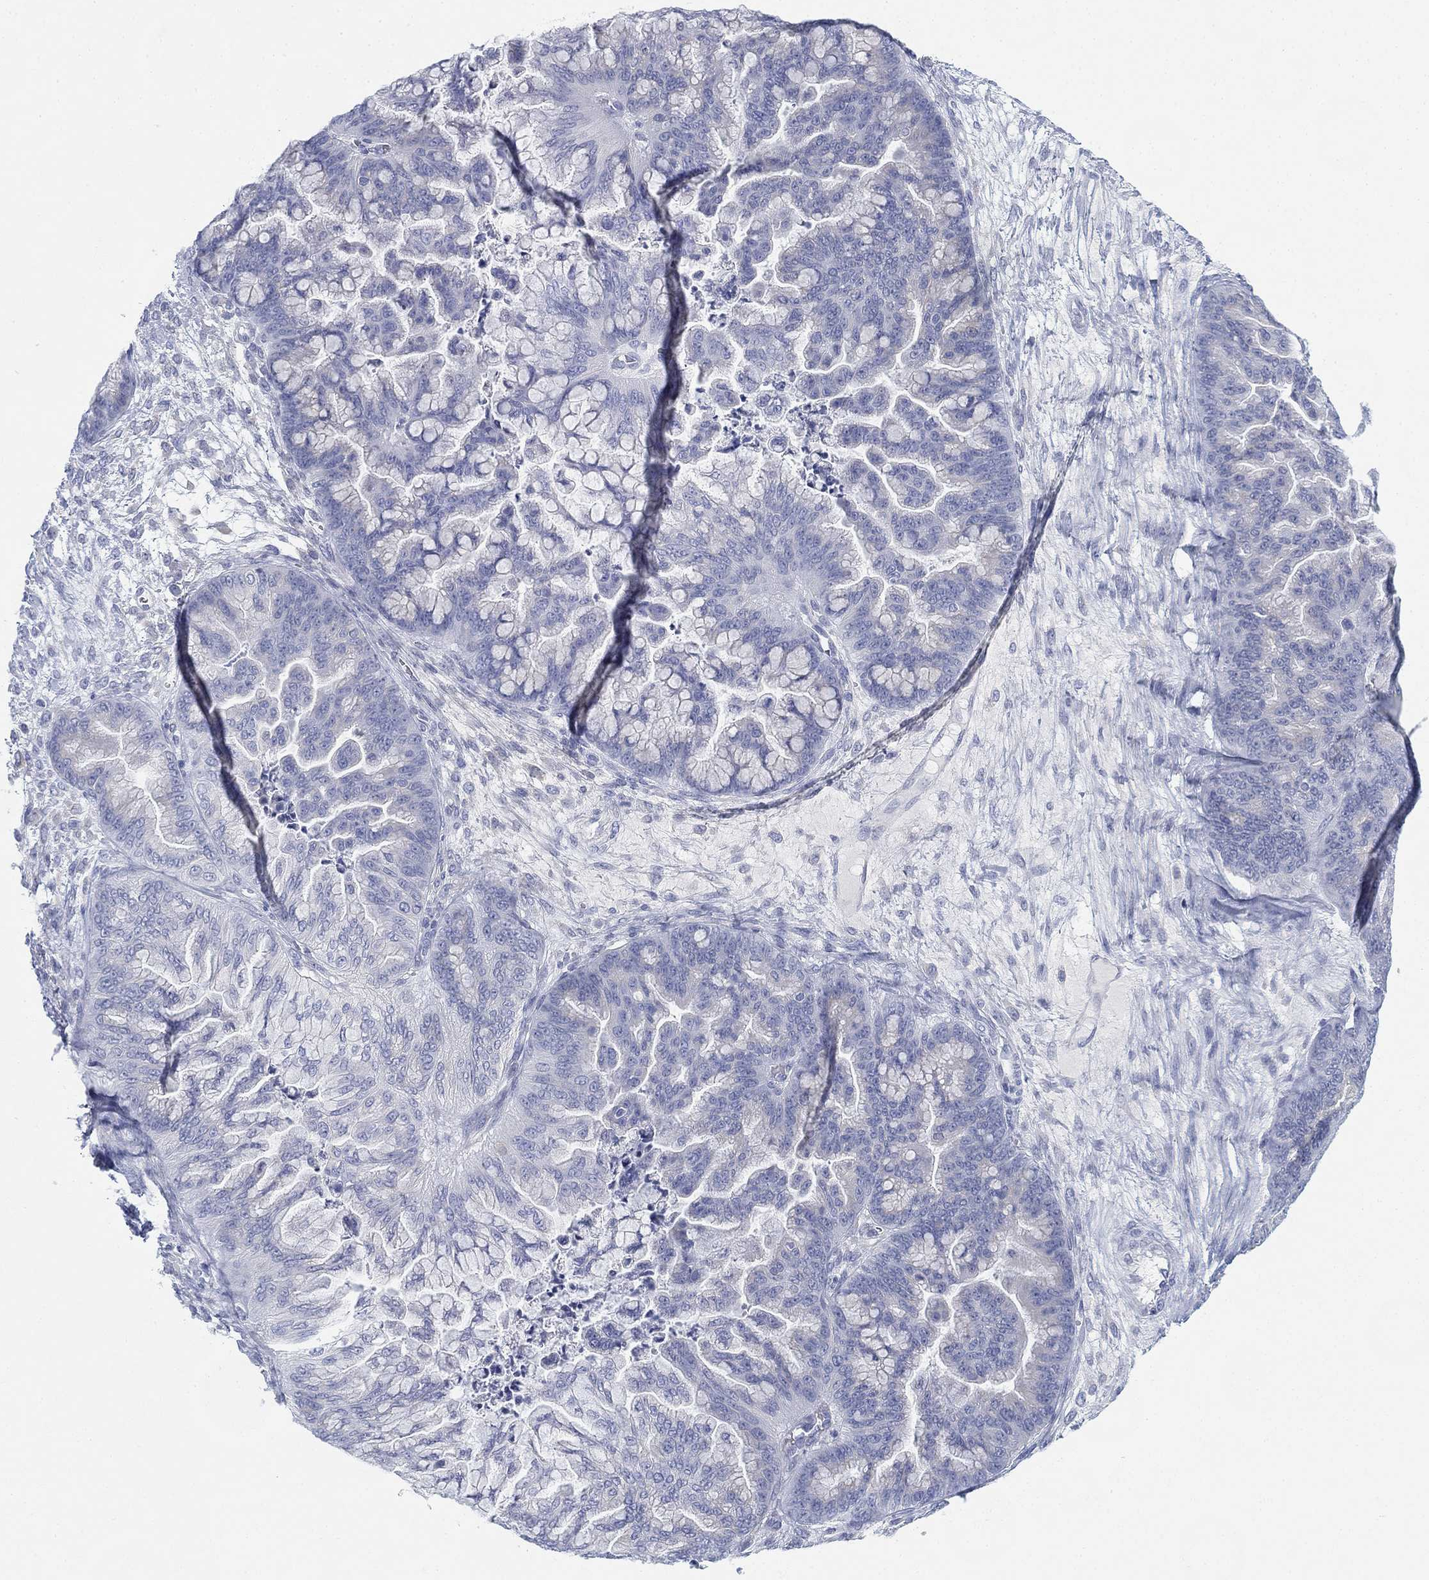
{"staining": {"intensity": "negative", "quantity": "none", "location": "none"}, "tissue": "ovarian cancer", "cell_type": "Tumor cells", "image_type": "cancer", "snomed": [{"axis": "morphology", "description": "Cystadenocarcinoma, mucinous, NOS"}, {"axis": "topography", "description": "Ovary"}], "caption": "Ovarian cancer (mucinous cystadenocarcinoma) was stained to show a protein in brown. There is no significant positivity in tumor cells. (Stains: DAB IHC with hematoxylin counter stain, Microscopy: brightfield microscopy at high magnification).", "gene": "GCNA", "patient": {"sex": "female", "age": 67}}